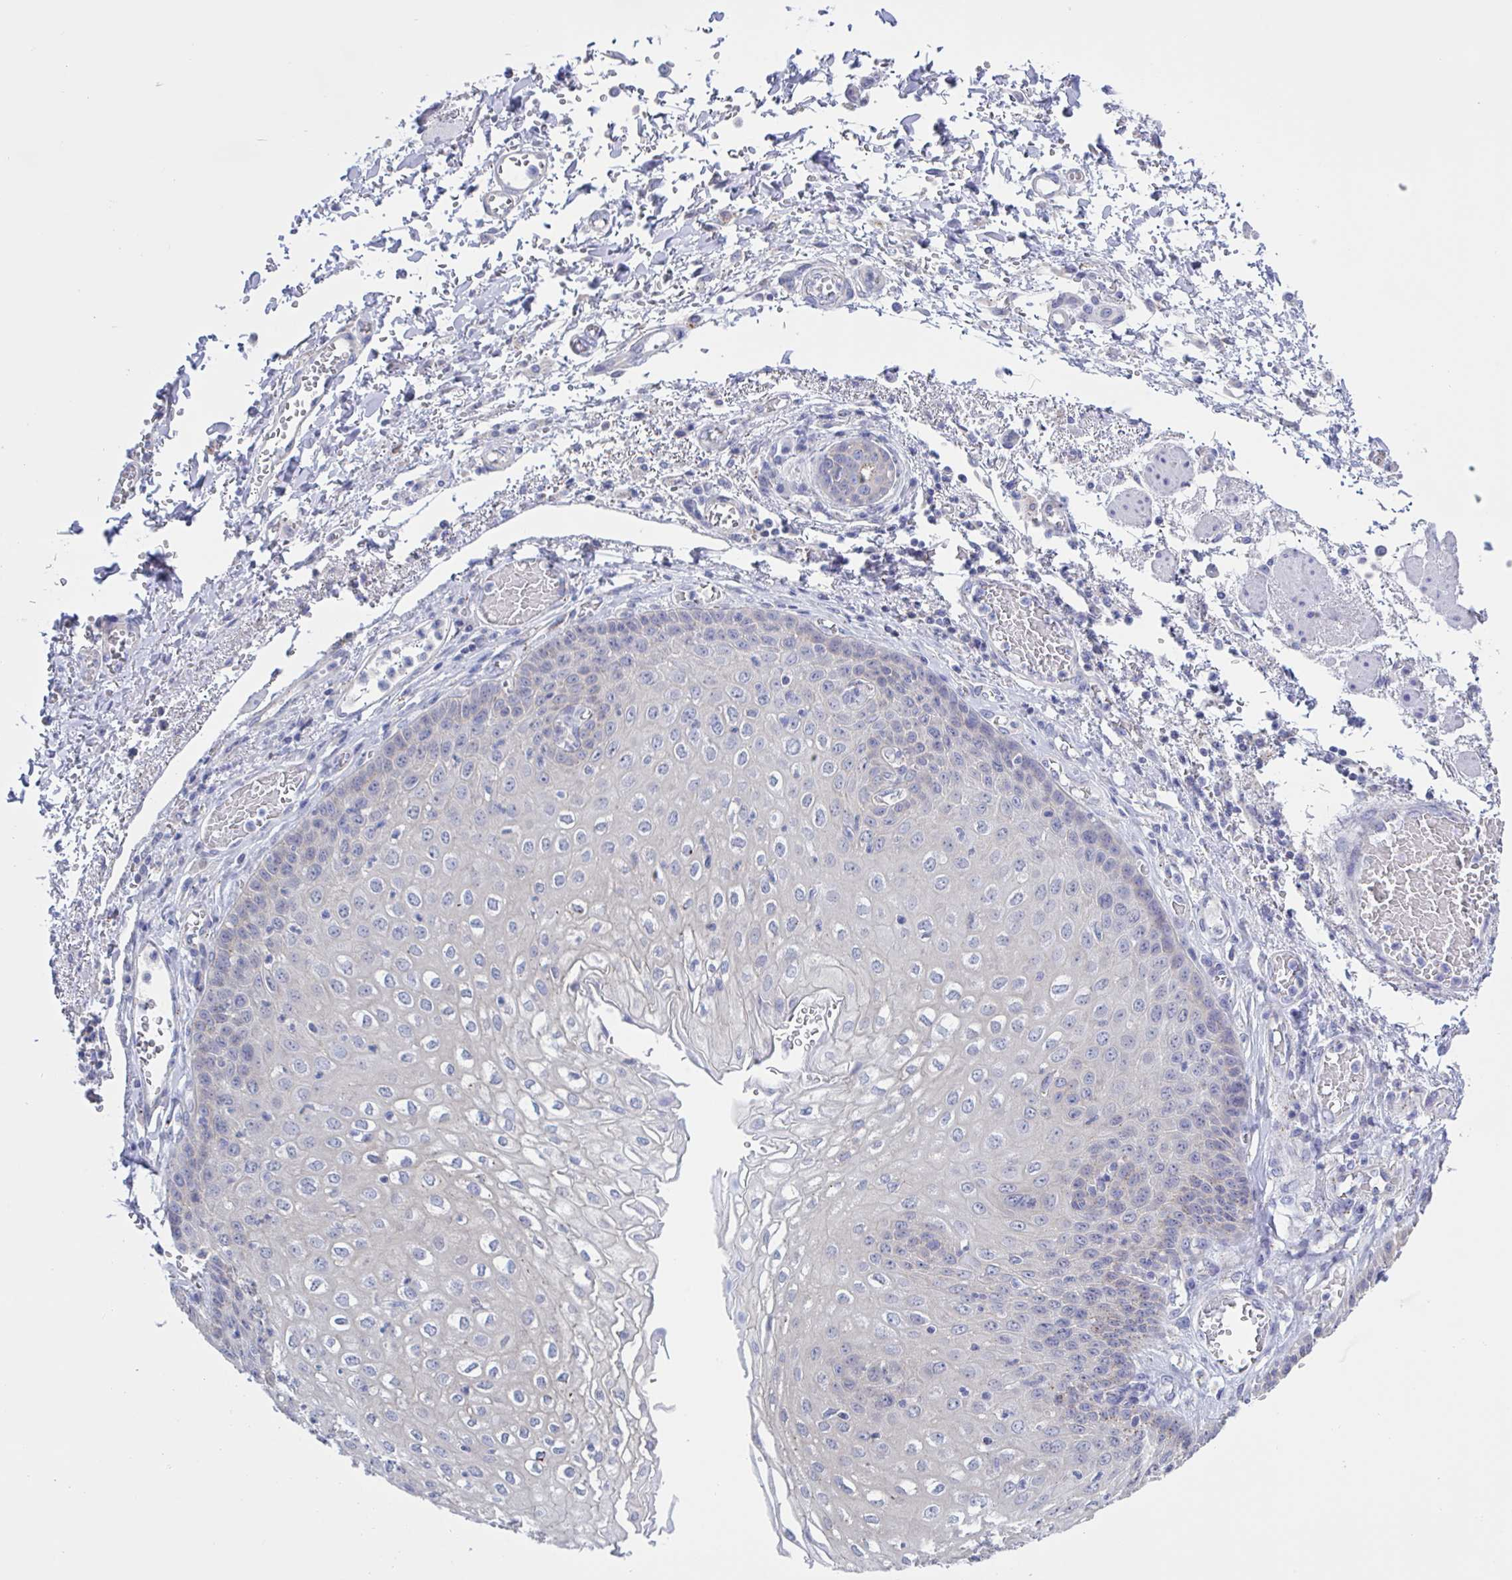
{"staining": {"intensity": "weak", "quantity": "<25%", "location": "cytoplasmic/membranous"}, "tissue": "esophagus", "cell_type": "Squamous epithelial cells", "image_type": "normal", "snomed": [{"axis": "morphology", "description": "Normal tissue, NOS"}, {"axis": "morphology", "description": "Adenocarcinoma, NOS"}, {"axis": "topography", "description": "Esophagus"}], "caption": "Squamous epithelial cells are negative for protein expression in normal human esophagus. (DAB (3,3'-diaminobenzidine) immunohistochemistry with hematoxylin counter stain).", "gene": "CHMP5", "patient": {"sex": "male", "age": 81}}